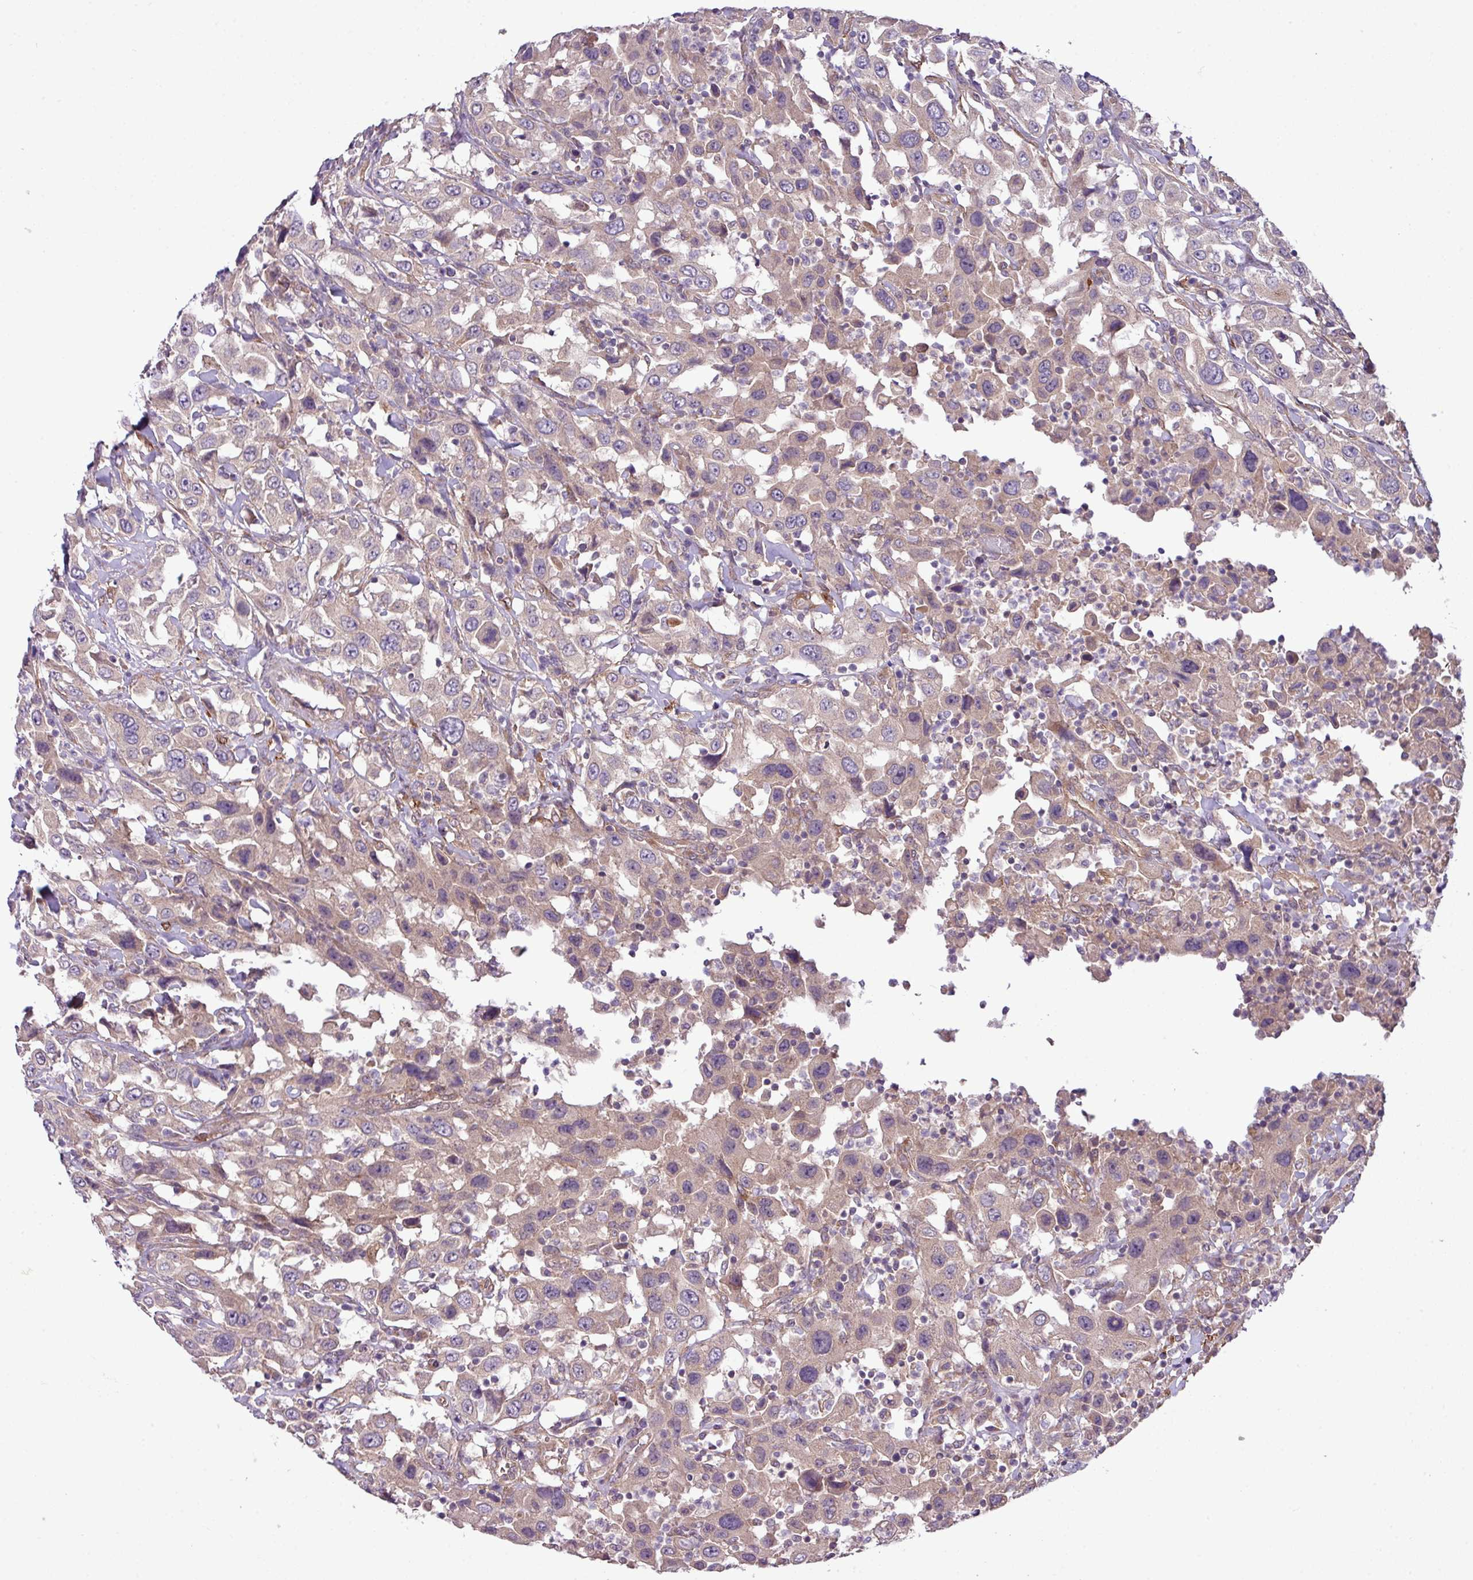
{"staining": {"intensity": "moderate", "quantity": "25%-75%", "location": "cytoplasmic/membranous"}, "tissue": "urothelial cancer", "cell_type": "Tumor cells", "image_type": "cancer", "snomed": [{"axis": "morphology", "description": "Urothelial carcinoma, High grade"}, {"axis": "topography", "description": "Urinary bladder"}], "caption": "A brown stain shows moderate cytoplasmic/membranous expression of a protein in urothelial carcinoma (high-grade) tumor cells.", "gene": "XIAP", "patient": {"sex": "male", "age": 61}}